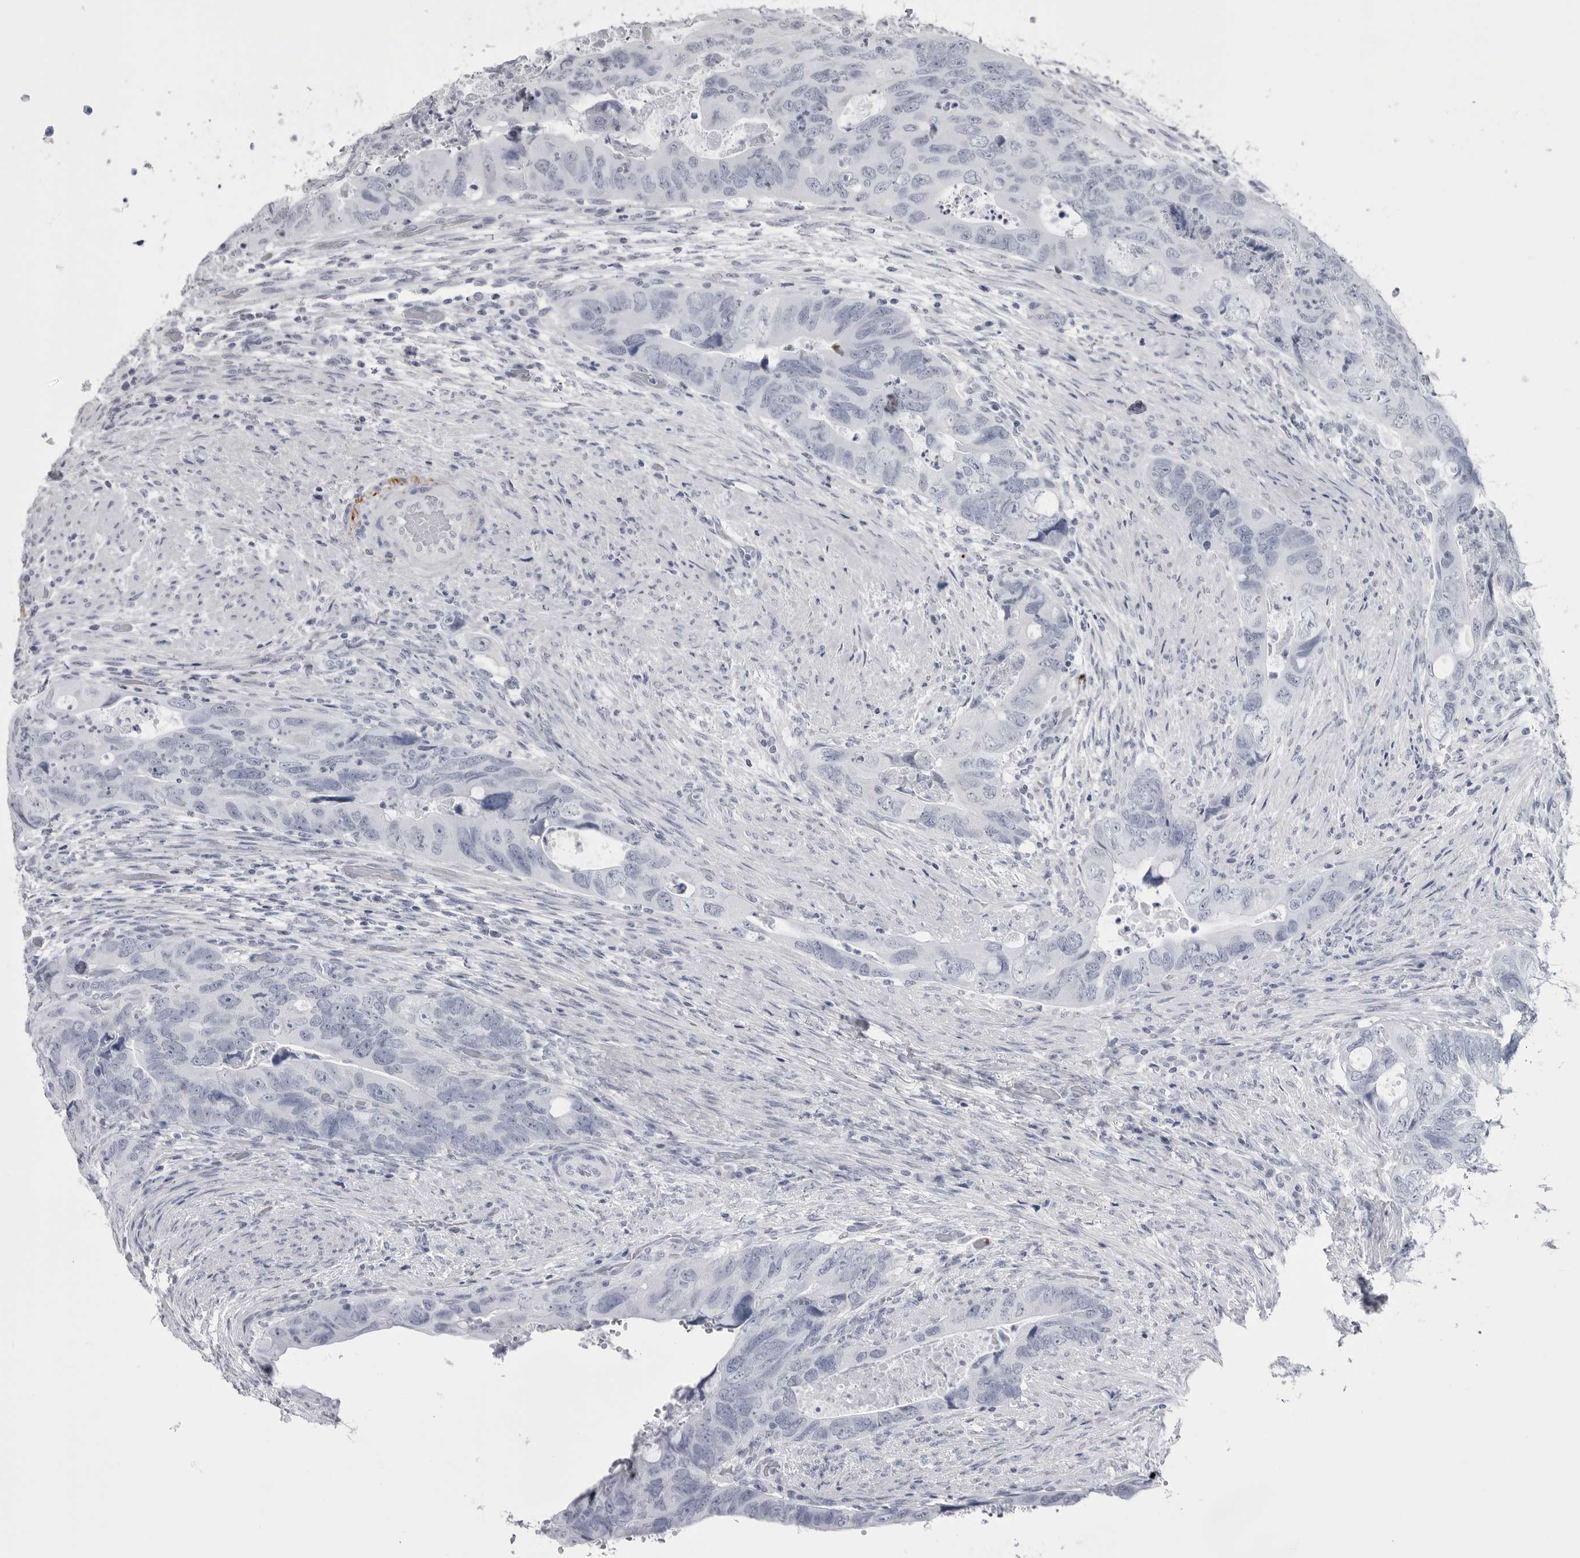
{"staining": {"intensity": "negative", "quantity": "none", "location": "none"}, "tissue": "colorectal cancer", "cell_type": "Tumor cells", "image_type": "cancer", "snomed": [{"axis": "morphology", "description": "Adenocarcinoma, NOS"}, {"axis": "topography", "description": "Rectum"}], "caption": "Colorectal cancer (adenocarcinoma) stained for a protein using immunohistochemistry displays no positivity tumor cells.", "gene": "COL26A1", "patient": {"sex": "male", "age": 63}}